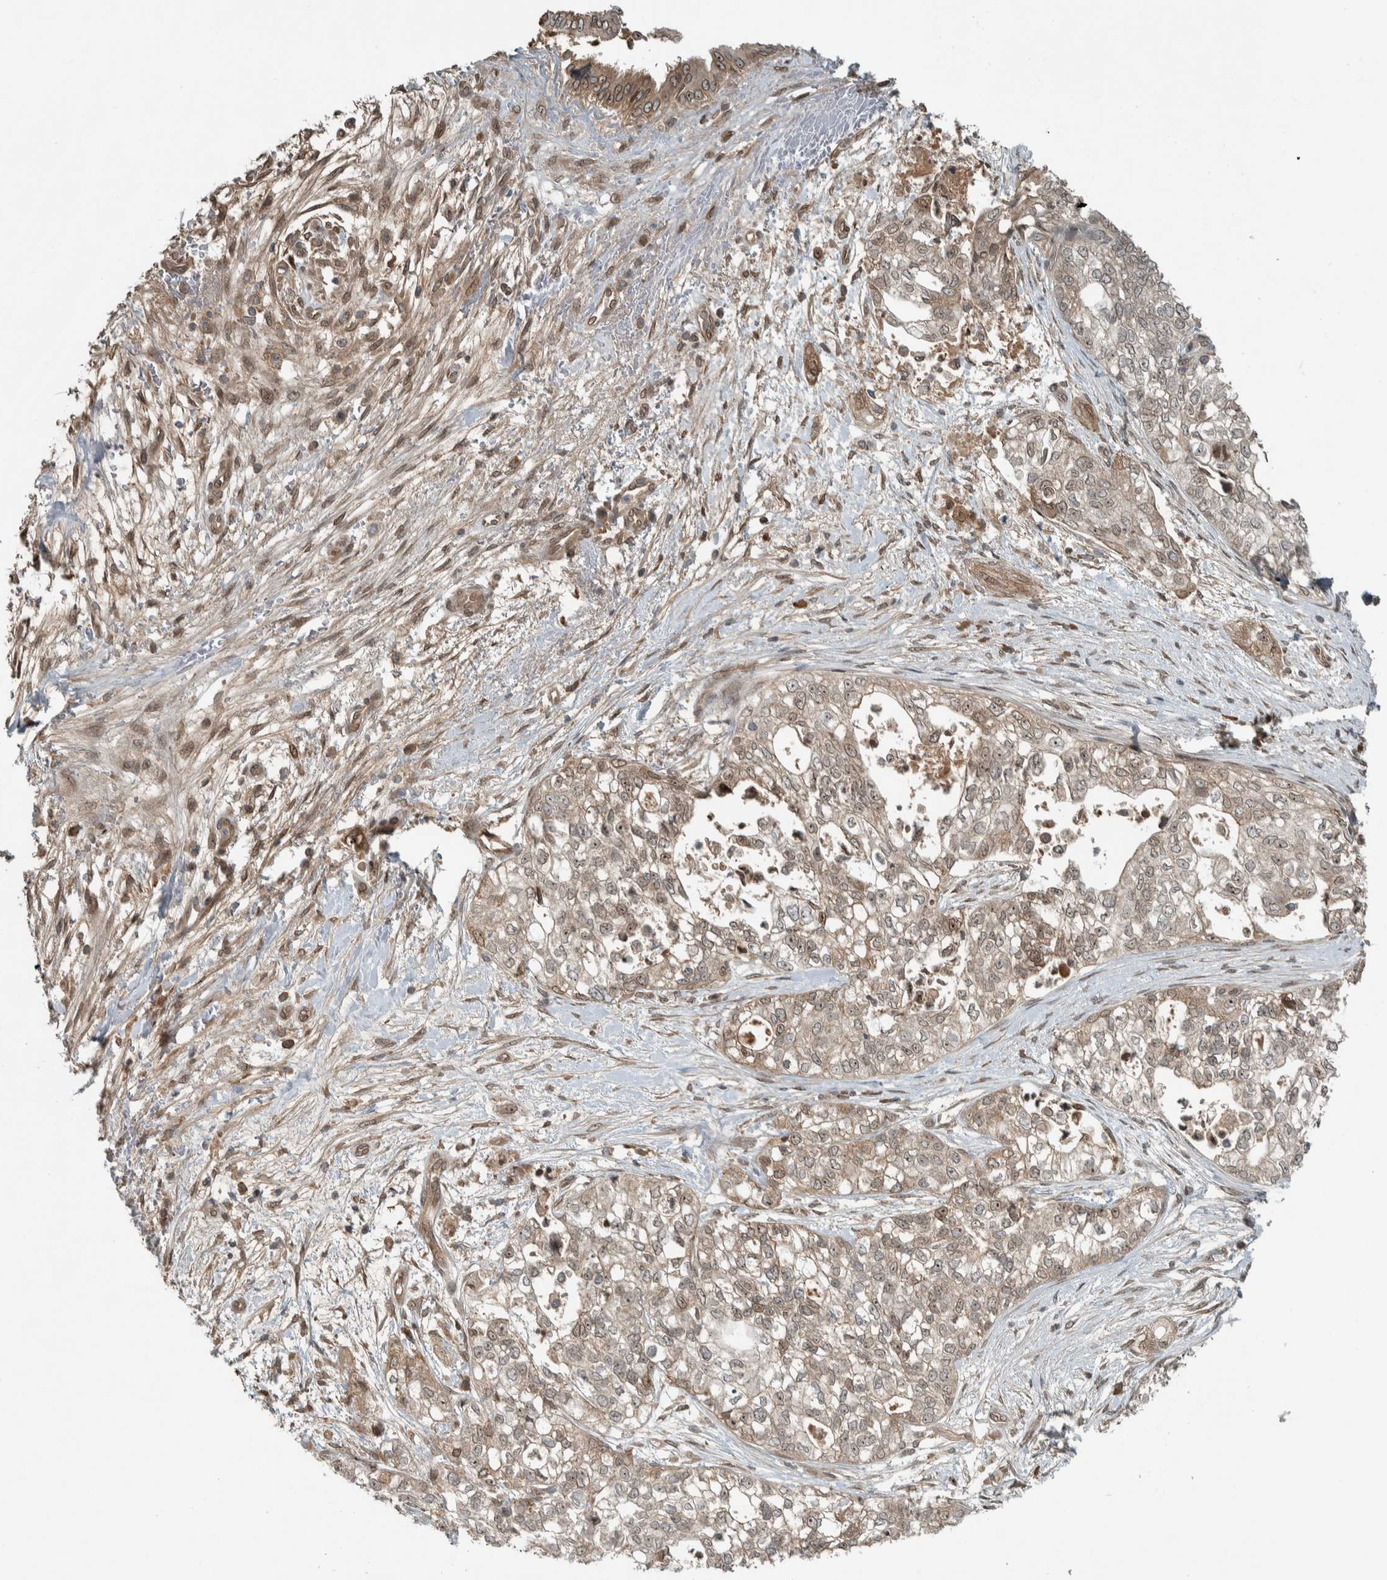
{"staining": {"intensity": "moderate", "quantity": ">75%", "location": "cytoplasmic/membranous,nuclear"}, "tissue": "pancreatic cancer", "cell_type": "Tumor cells", "image_type": "cancer", "snomed": [{"axis": "morphology", "description": "Adenocarcinoma, NOS"}, {"axis": "topography", "description": "Pancreas"}], "caption": "Adenocarcinoma (pancreatic) stained for a protein (brown) exhibits moderate cytoplasmic/membranous and nuclear positive positivity in approximately >75% of tumor cells.", "gene": "XPO5", "patient": {"sex": "male", "age": 72}}